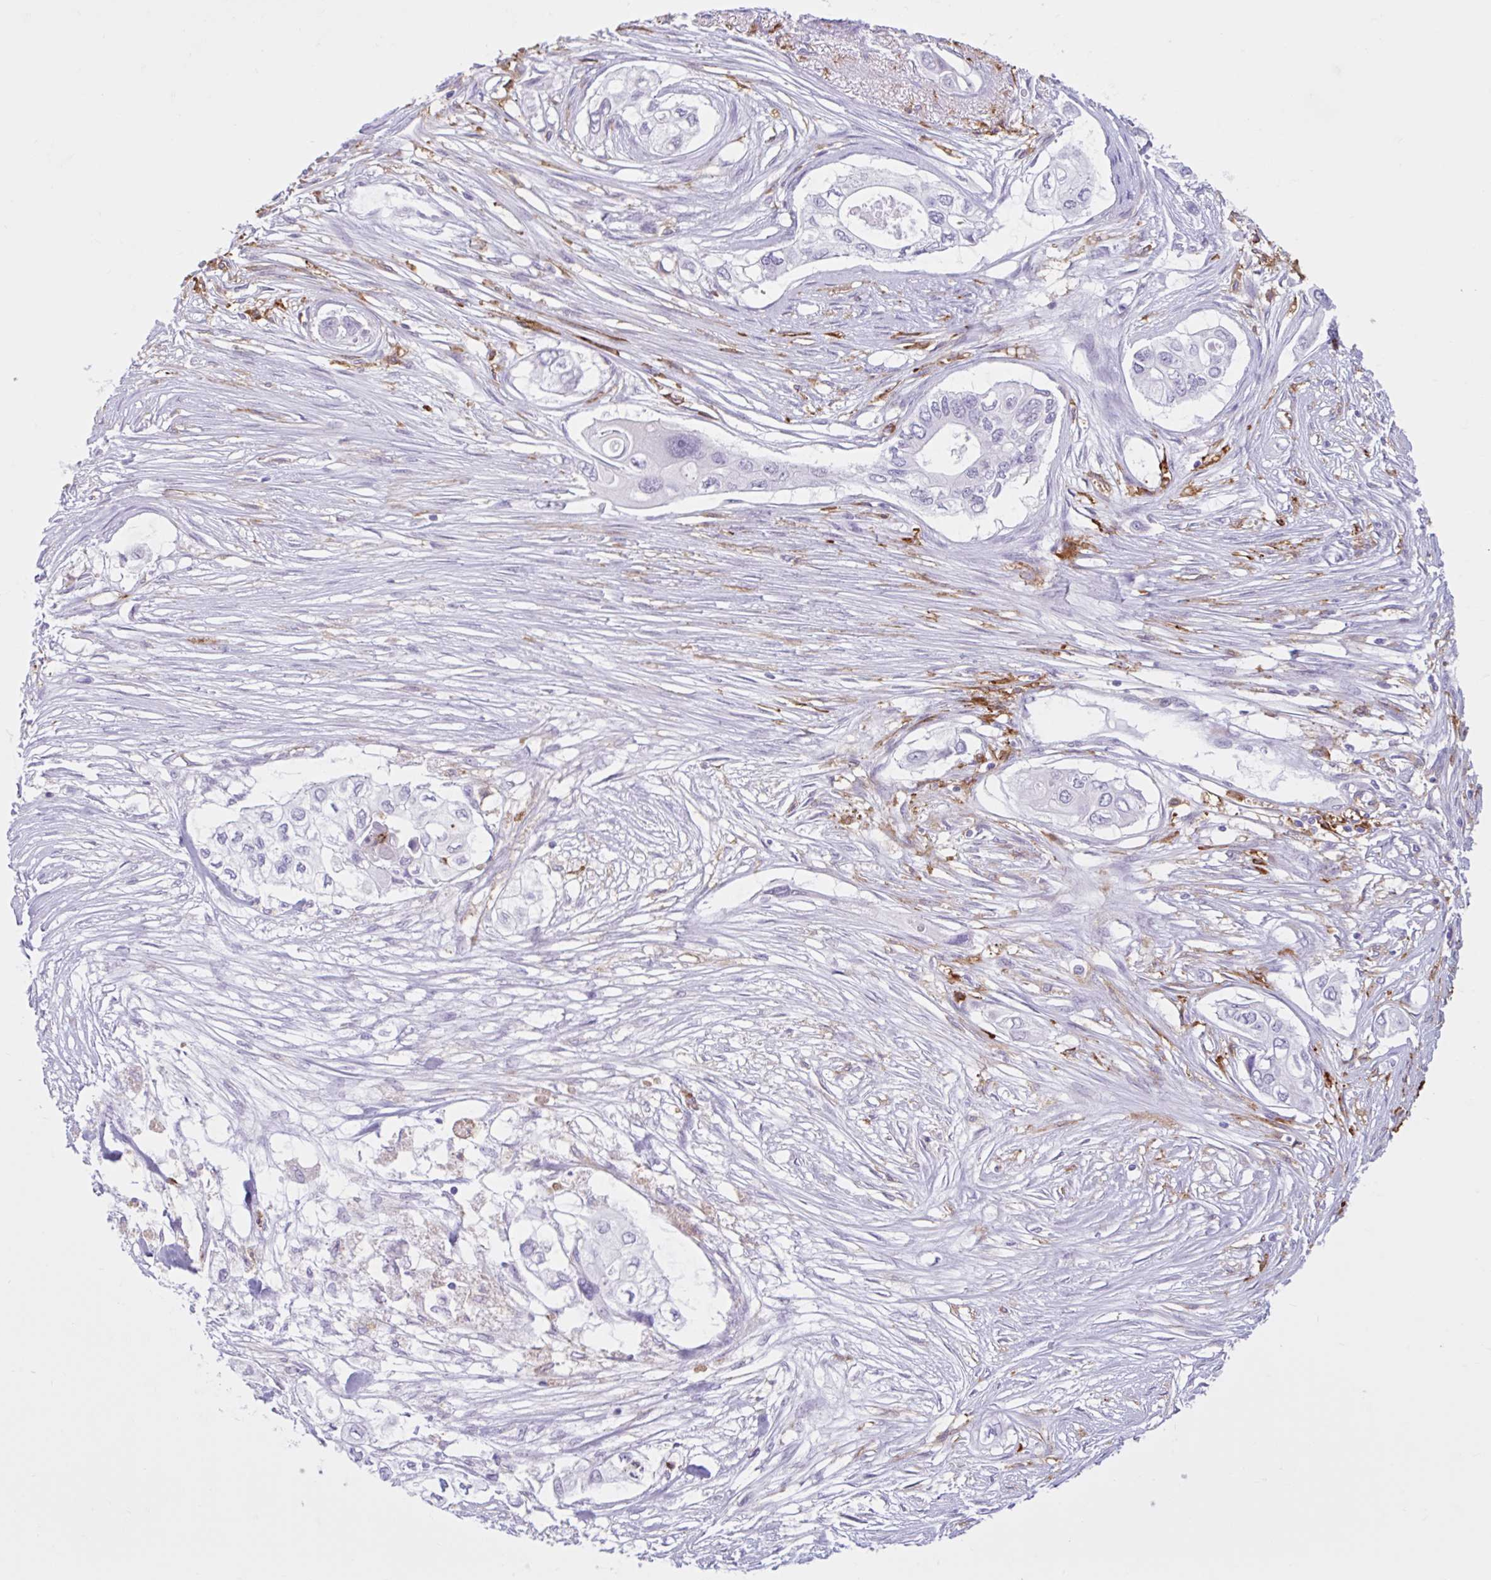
{"staining": {"intensity": "negative", "quantity": "none", "location": "none"}, "tissue": "pancreatic cancer", "cell_type": "Tumor cells", "image_type": "cancer", "snomed": [{"axis": "morphology", "description": "Adenocarcinoma, NOS"}, {"axis": "topography", "description": "Pancreas"}], "caption": "Pancreatic cancer (adenocarcinoma) stained for a protein using immunohistochemistry demonstrates no expression tumor cells.", "gene": "CEP120", "patient": {"sex": "female", "age": 63}}